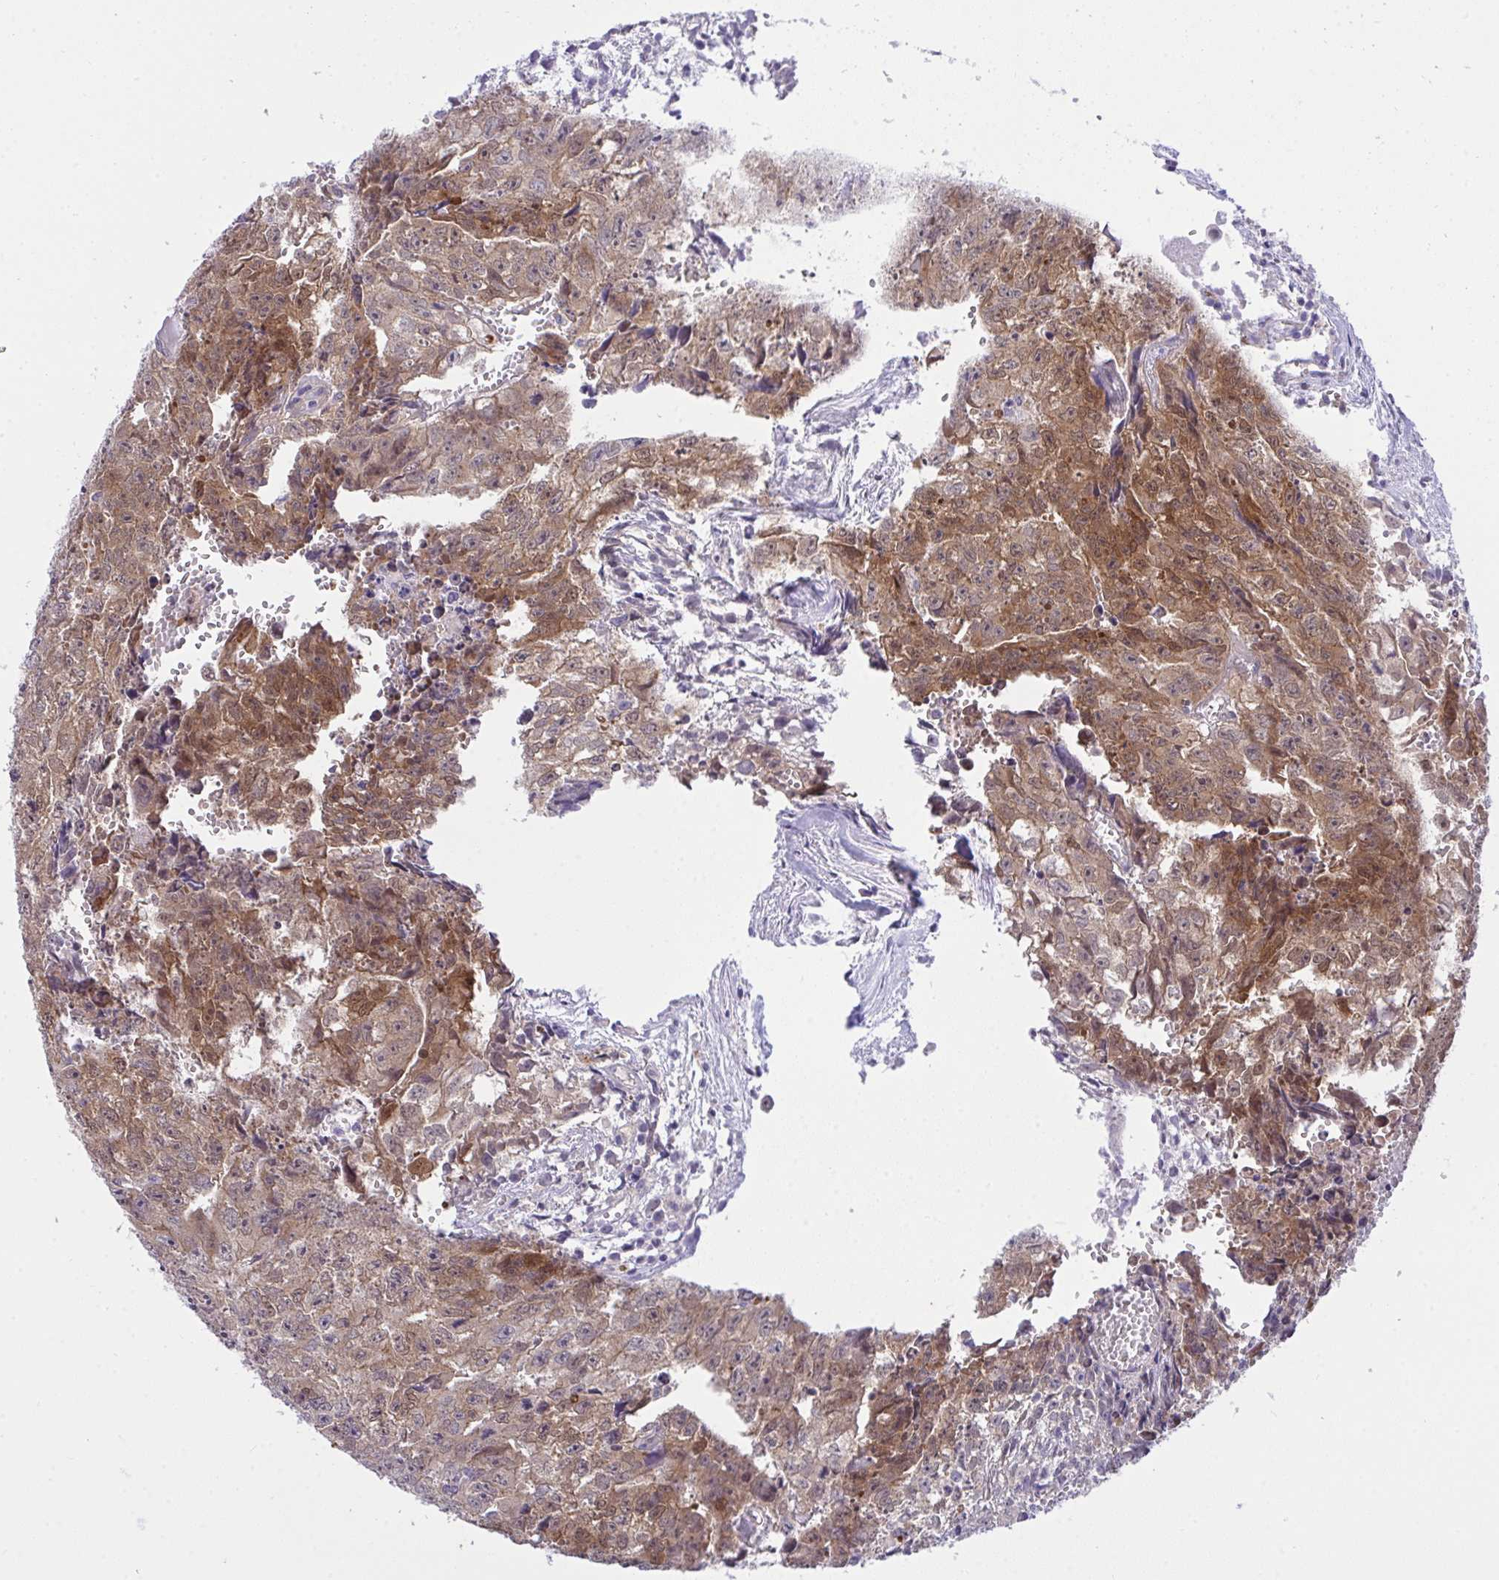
{"staining": {"intensity": "moderate", "quantity": ">75%", "location": "cytoplasmic/membranous"}, "tissue": "testis cancer", "cell_type": "Tumor cells", "image_type": "cancer", "snomed": [{"axis": "morphology", "description": "Carcinoma, Embryonal, NOS"}, {"axis": "morphology", "description": "Teratoma, malignant, NOS"}, {"axis": "topography", "description": "Testis"}], "caption": "Immunohistochemistry (IHC) staining of embryonal carcinoma (testis), which demonstrates medium levels of moderate cytoplasmic/membranous staining in approximately >75% of tumor cells indicating moderate cytoplasmic/membranous protein staining. The staining was performed using DAB (brown) for protein detection and nuclei were counterstained in hematoxylin (blue).", "gene": "HOXD12", "patient": {"sex": "male", "age": 24}}